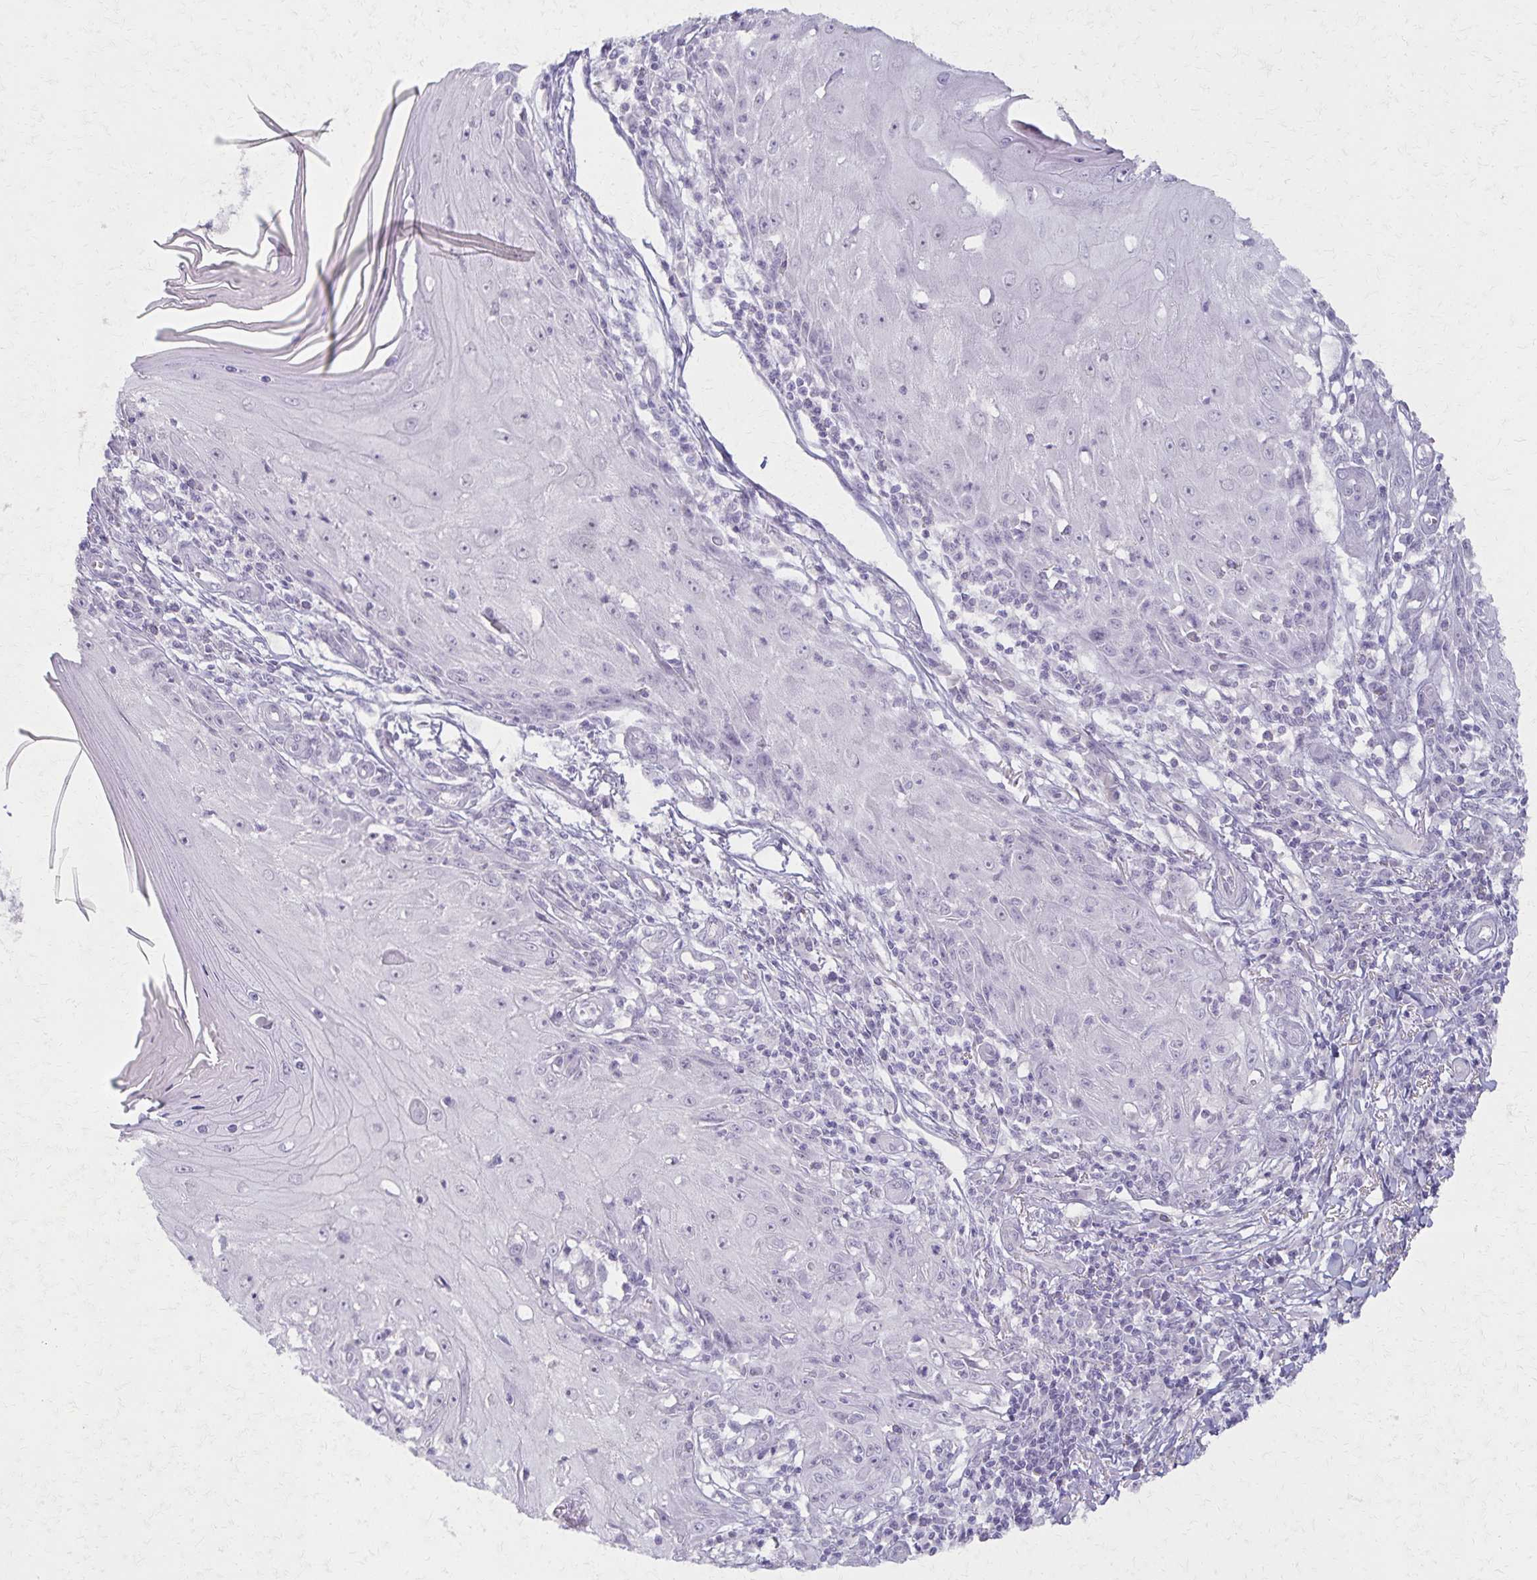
{"staining": {"intensity": "negative", "quantity": "none", "location": "none"}, "tissue": "skin cancer", "cell_type": "Tumor cells", "image_type": "cancer", "snomed": [{"axis": "morphology", "description": "Squamous cell carcinoma, NOS"}, {"axis": "topography", "description": "Skin"}], "caption": "Immunohistochemistry (IHC) micrograph of human skin cancer stained for a protein (brown), which shows no expression in tumor cells. (DAB immunohistochemistry, high magnification).", "gene": "MORC4", "patient": {"sex": "female", "age": 73}}